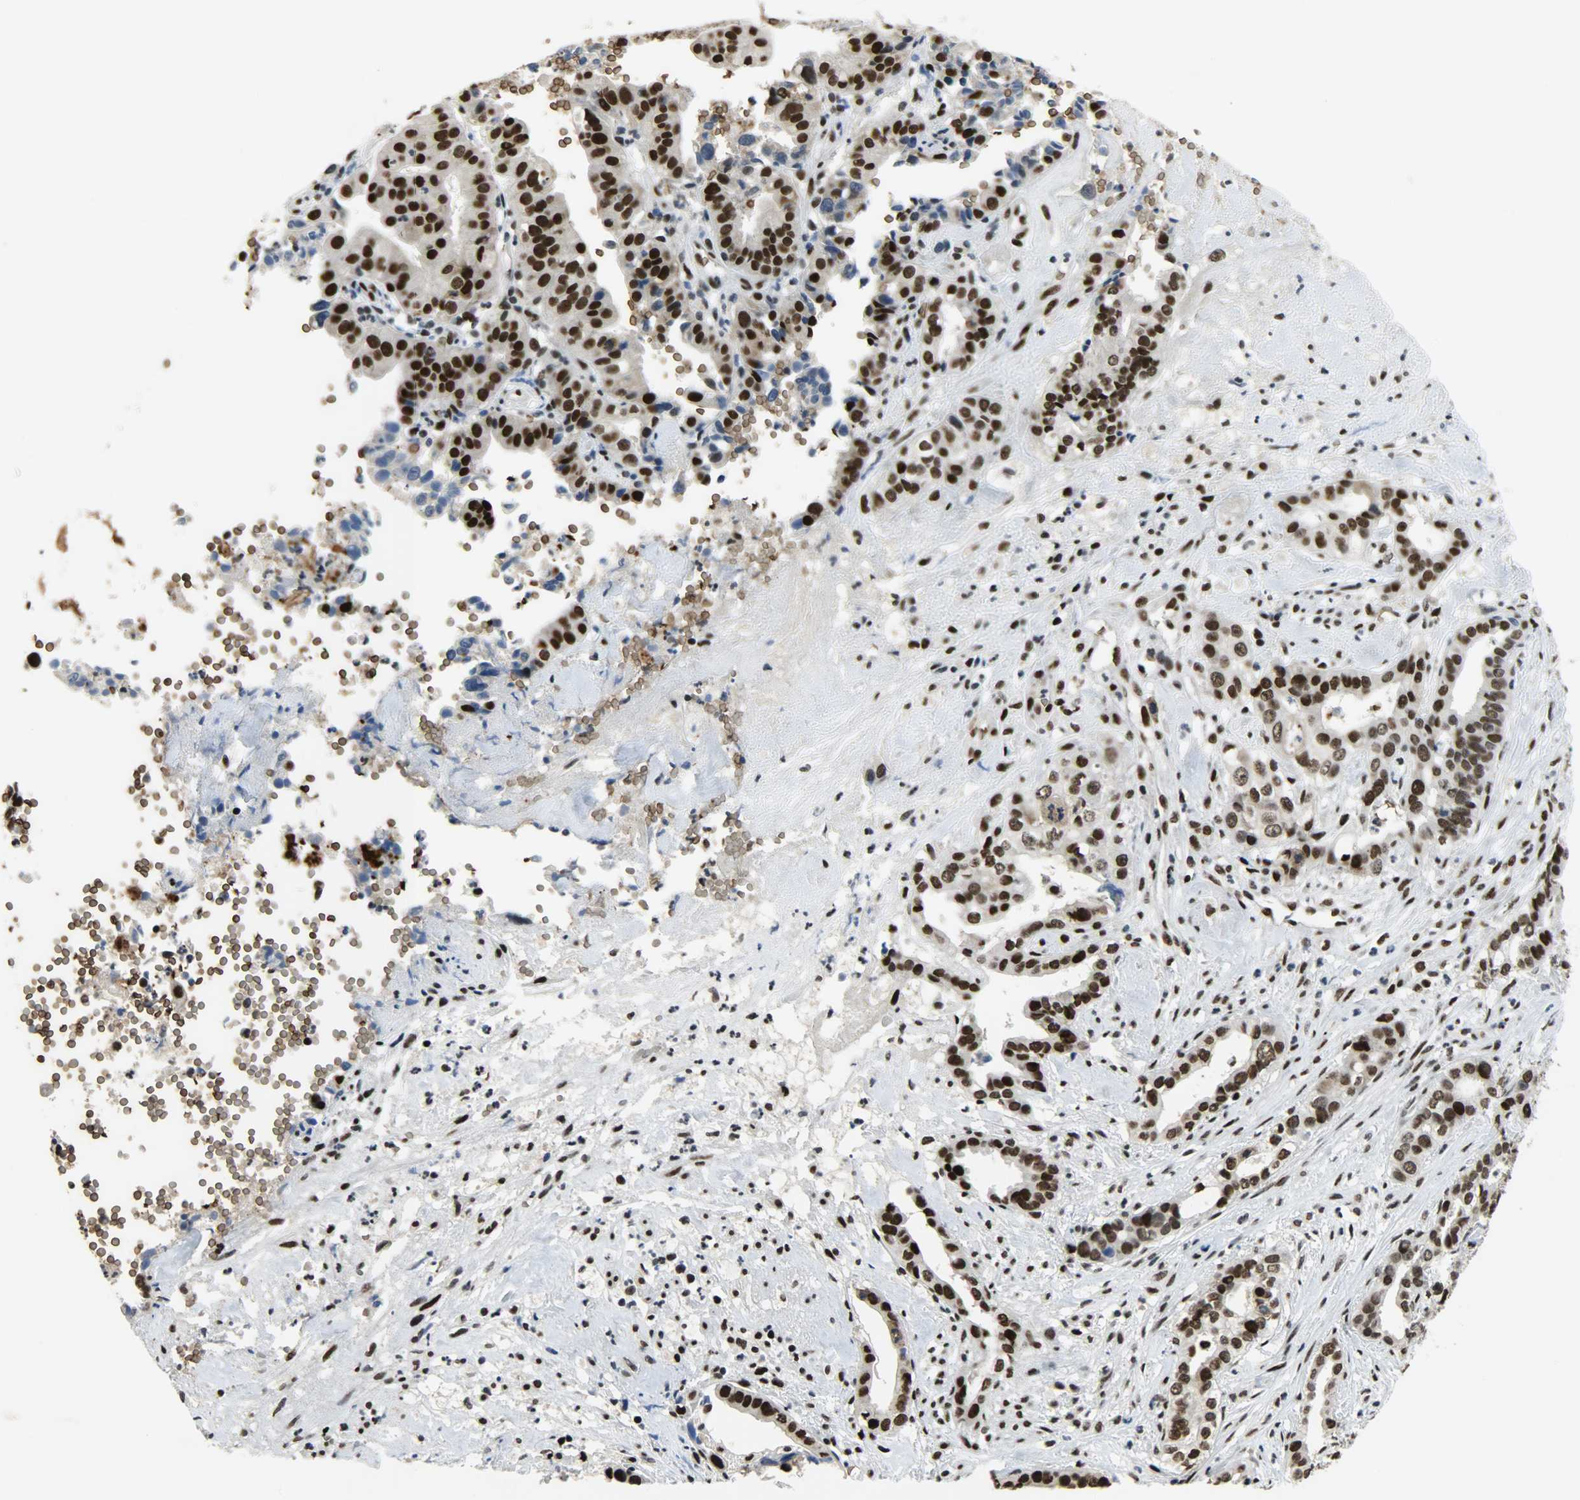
{"staining": {"intensity": "strong", "quantity": ">75%", "location": "nuclear"}, "tissue": "liver cancer", "cell_type": "Tumor cells", "image_type": "cancer", "snomed": [{"axis": "morphology", "description": "Cholangiocarcinoma"}, {"axis": "topography", "description": "Liver"}], "caption": "A brown stain highlights strong nuclear staining of a protein in cholangiocarcinoma (liver) tumor cells. (DAB (3,3'-diaminobenzidine) = brown stain, brightfield microscopy at high magnification).", "gene": "SNAI1", "patient": {"sex": "female", "age": 61}}